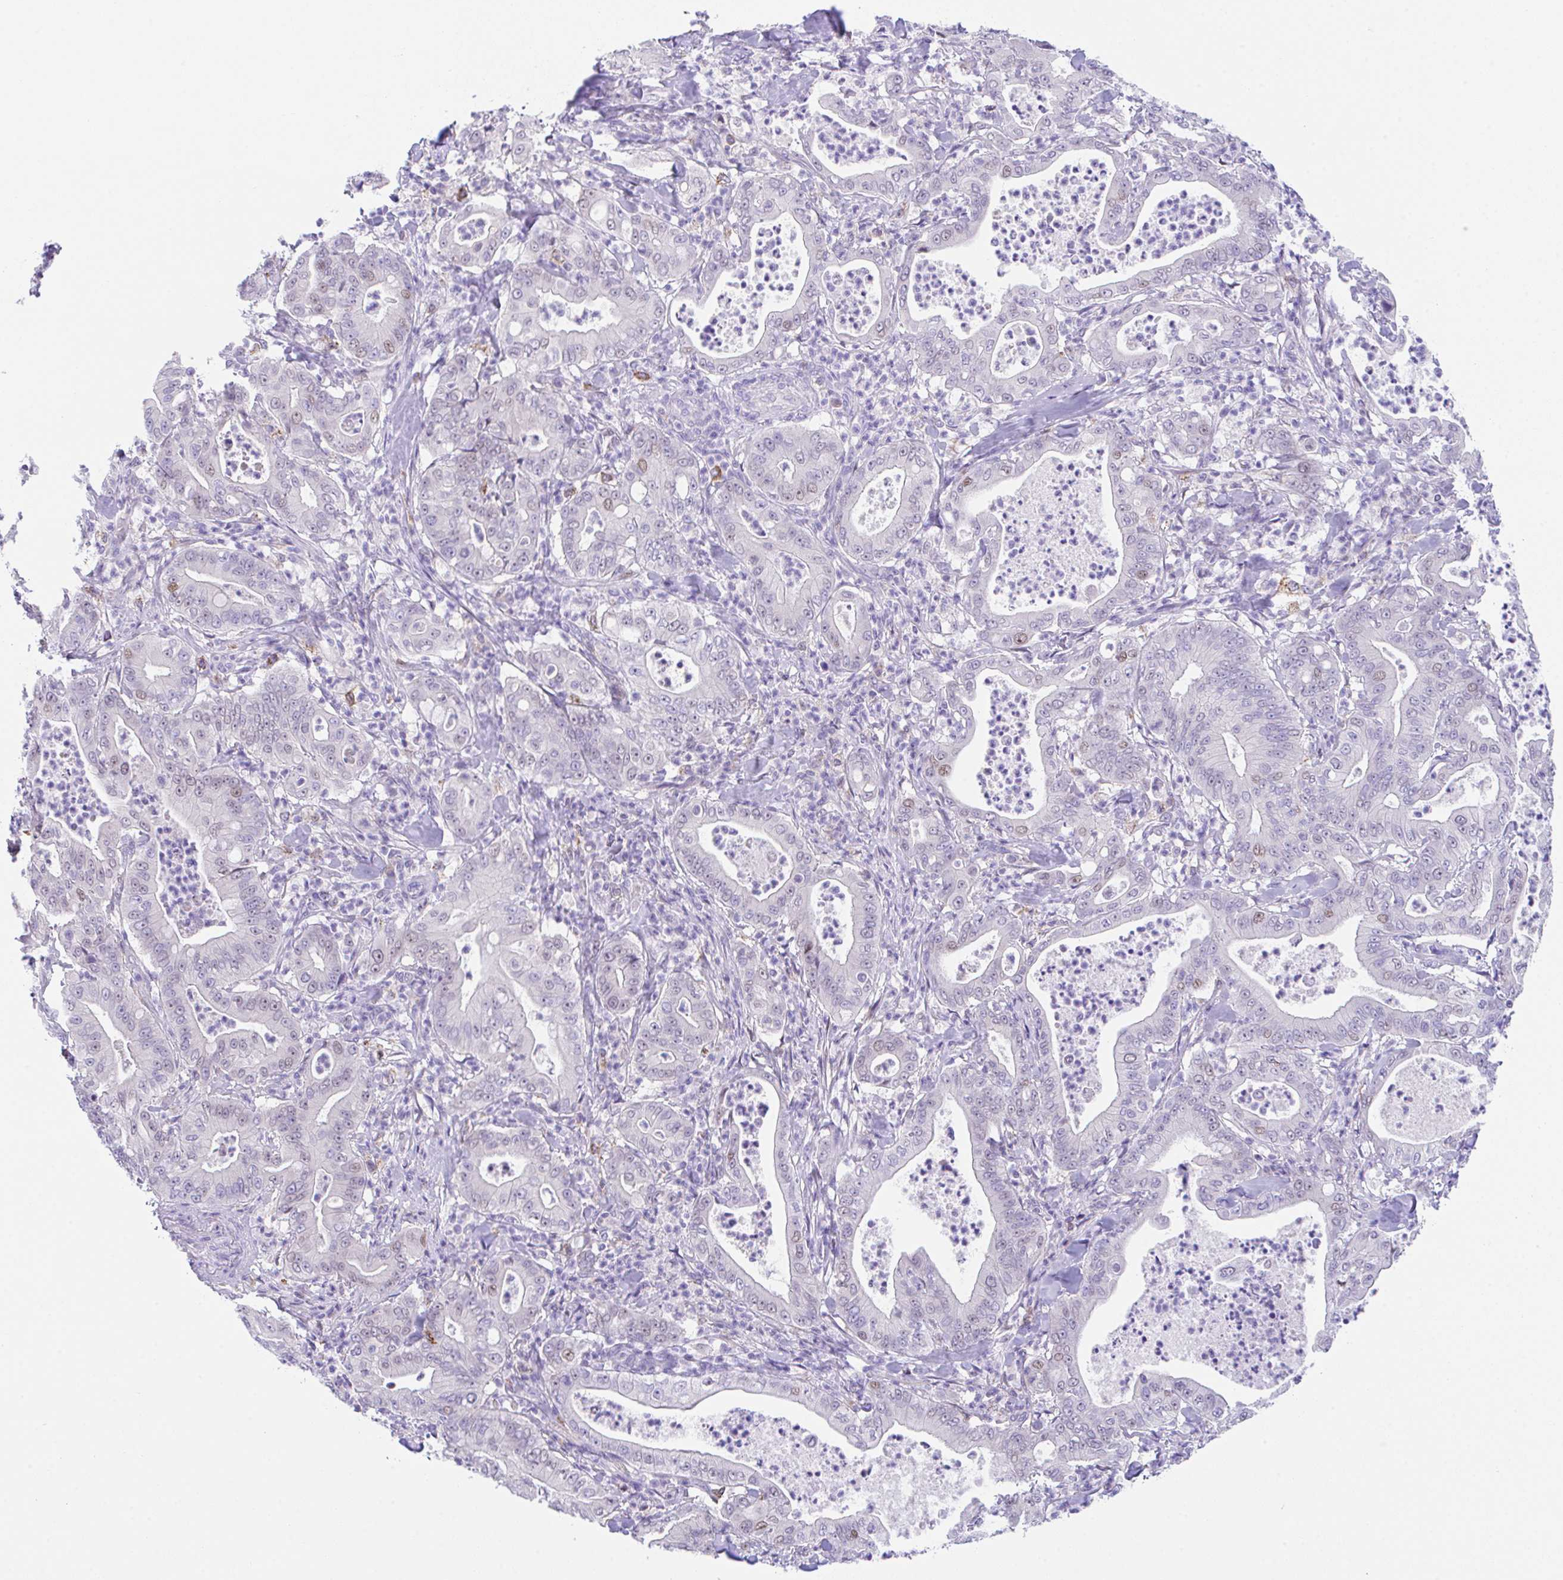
{"staining": {"intensity": "weak", "quantity": "<25%", "location": "nuclear"}, "tissue": "pancreatic cancer", "cell_type": "Tumor cells", "image_type": "cancer", "snomed": [{"axis": "morphology", "description": "Adenocarcinoma, NOS"}, {"axis": "topography", "description": "Pancreas"}], "caption": "A high-resolution photomicrograph shows IHC staining of pancreatic adenocarcinoma, which demonstrates no significant staining in tumor cells.", "gene": "HACD4", "patient": {"sex": "male", "age": 71}}